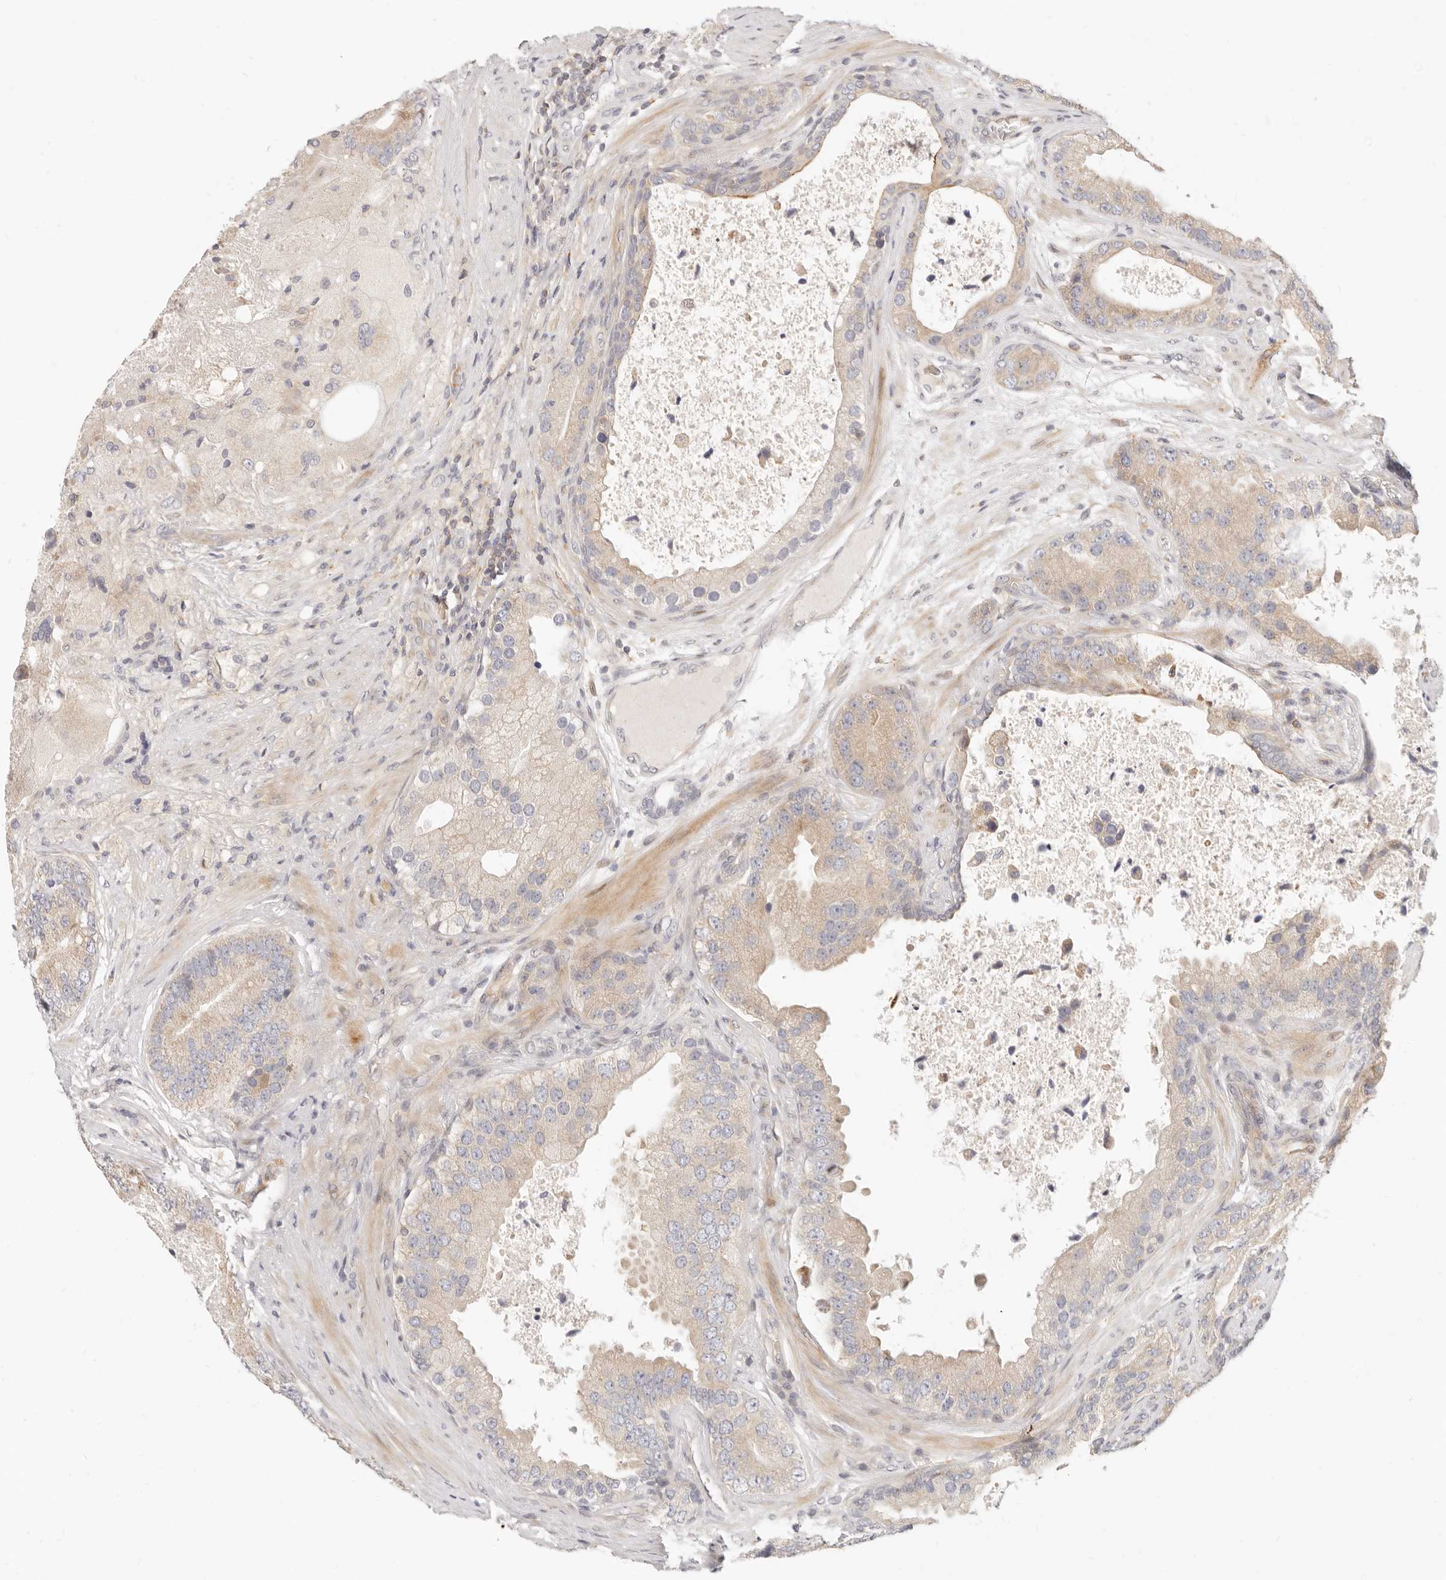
{"staining": {"intensity": "weak", "quantity": "25%-75%", "location": "cytoplasmic/membranous"}, "tissue": "prostate cancer", "cell_type": "Tumor cells", "image_type": "cancer", "snomed": [{"axis": "morphology", "description": "Adenocarcinoma, High grade"}, {"axis": "topography", "description": "Prostate"}], "caption": "The micrograph reveals staining of prostate adenocarcinoma (high-grade), revealing weak cytoplasmic/membranous protein staining (brown color) within tumor cells.", "gene": "LTB4R2", "patient": {"sex": "male", "age": 70}}